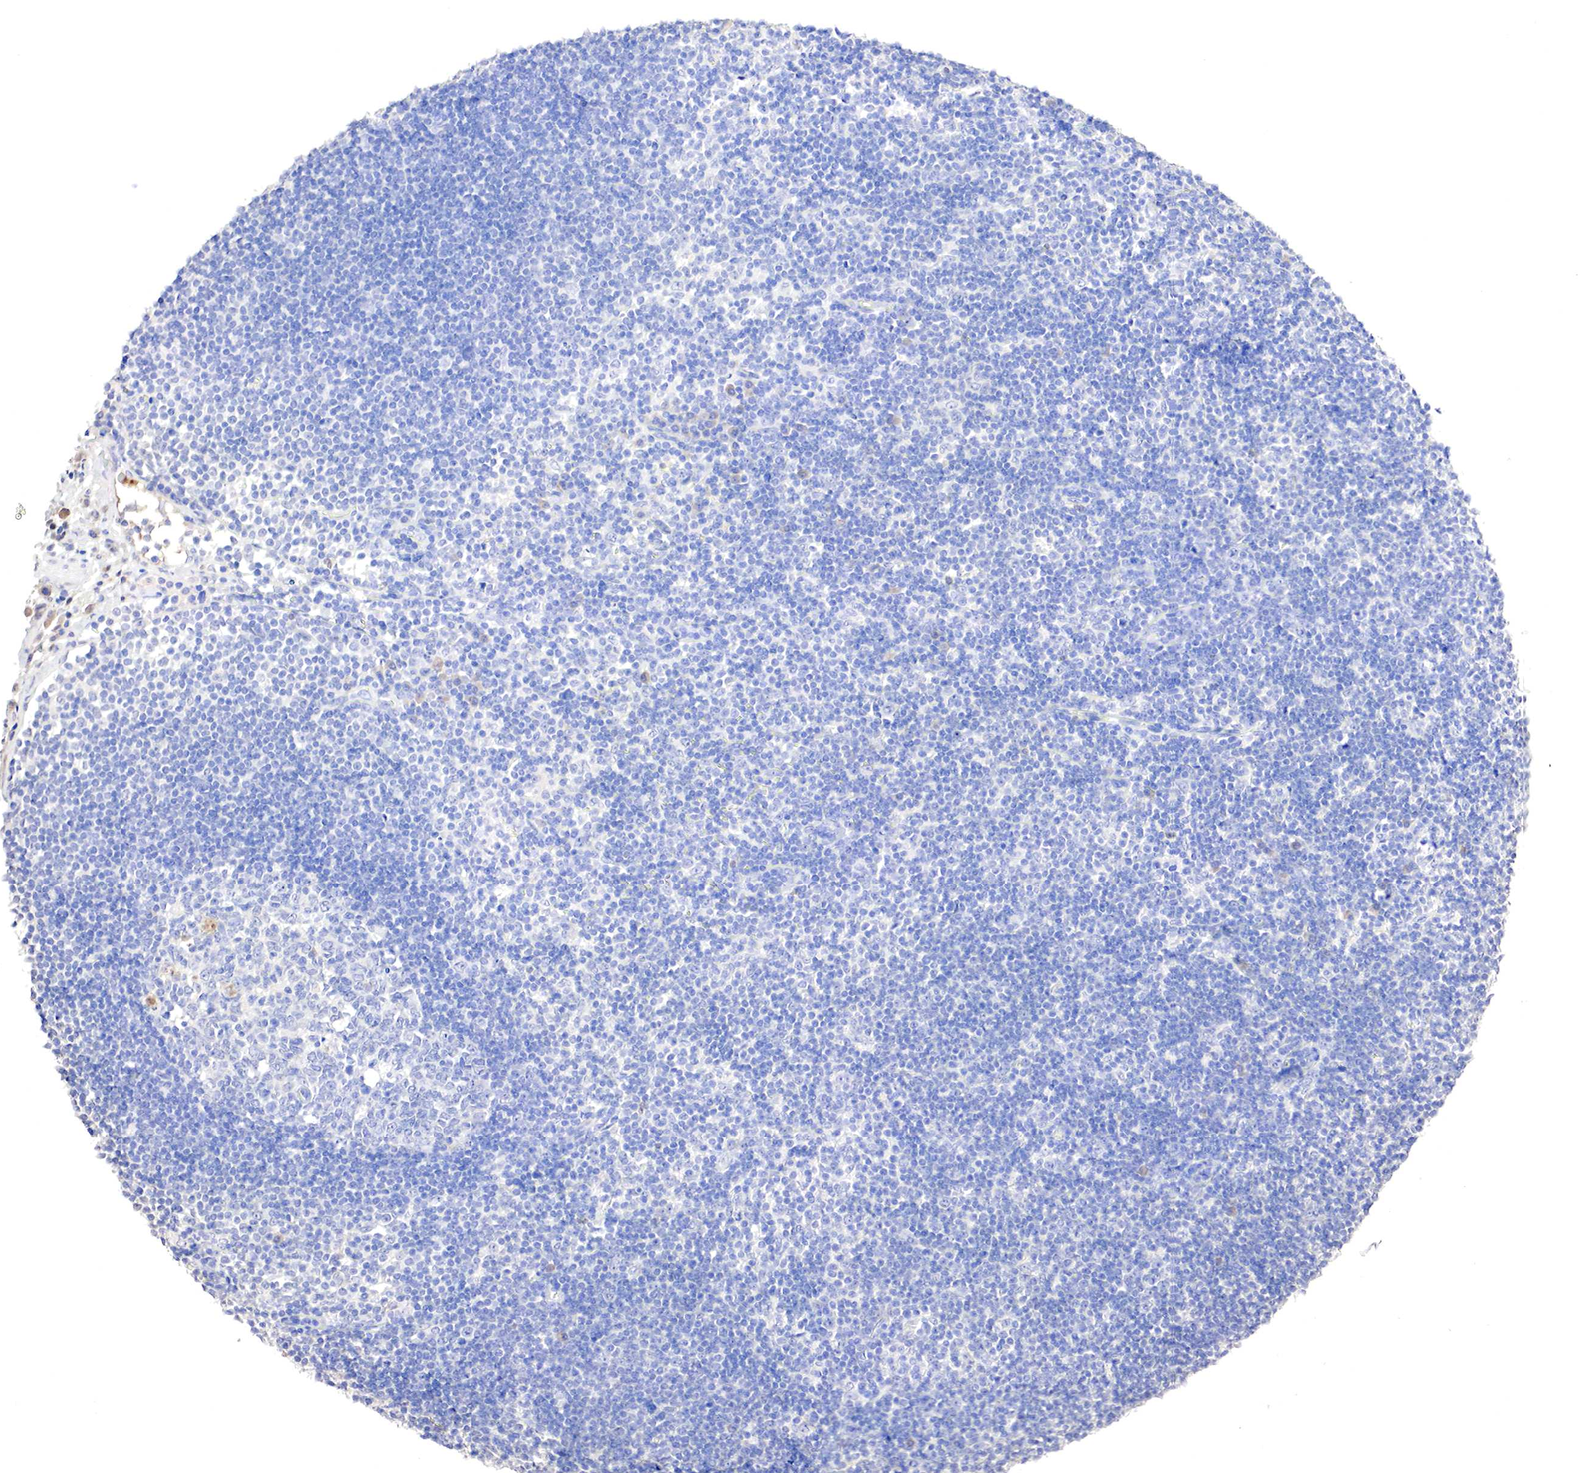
{"staining": {"intensity": "negative", "quantity": "none", "location": "none"}, "tissue": "lymph node", "cell_type": "Germinal center cells", "image_type": "normal", "snomed": [{"axis": "morphology", "description": "Normal tissue, NOS"}, {"axis": "topography", "description": "Lymph node"}], "caption": "DAB (3,3'-diaminobenzidine) immunohistochemical staining of unremarkable human lymph node reveals no significant expression in germinal center cells.", "gene": "GATA1", "patient": {"sex": "female", "age": 53}}